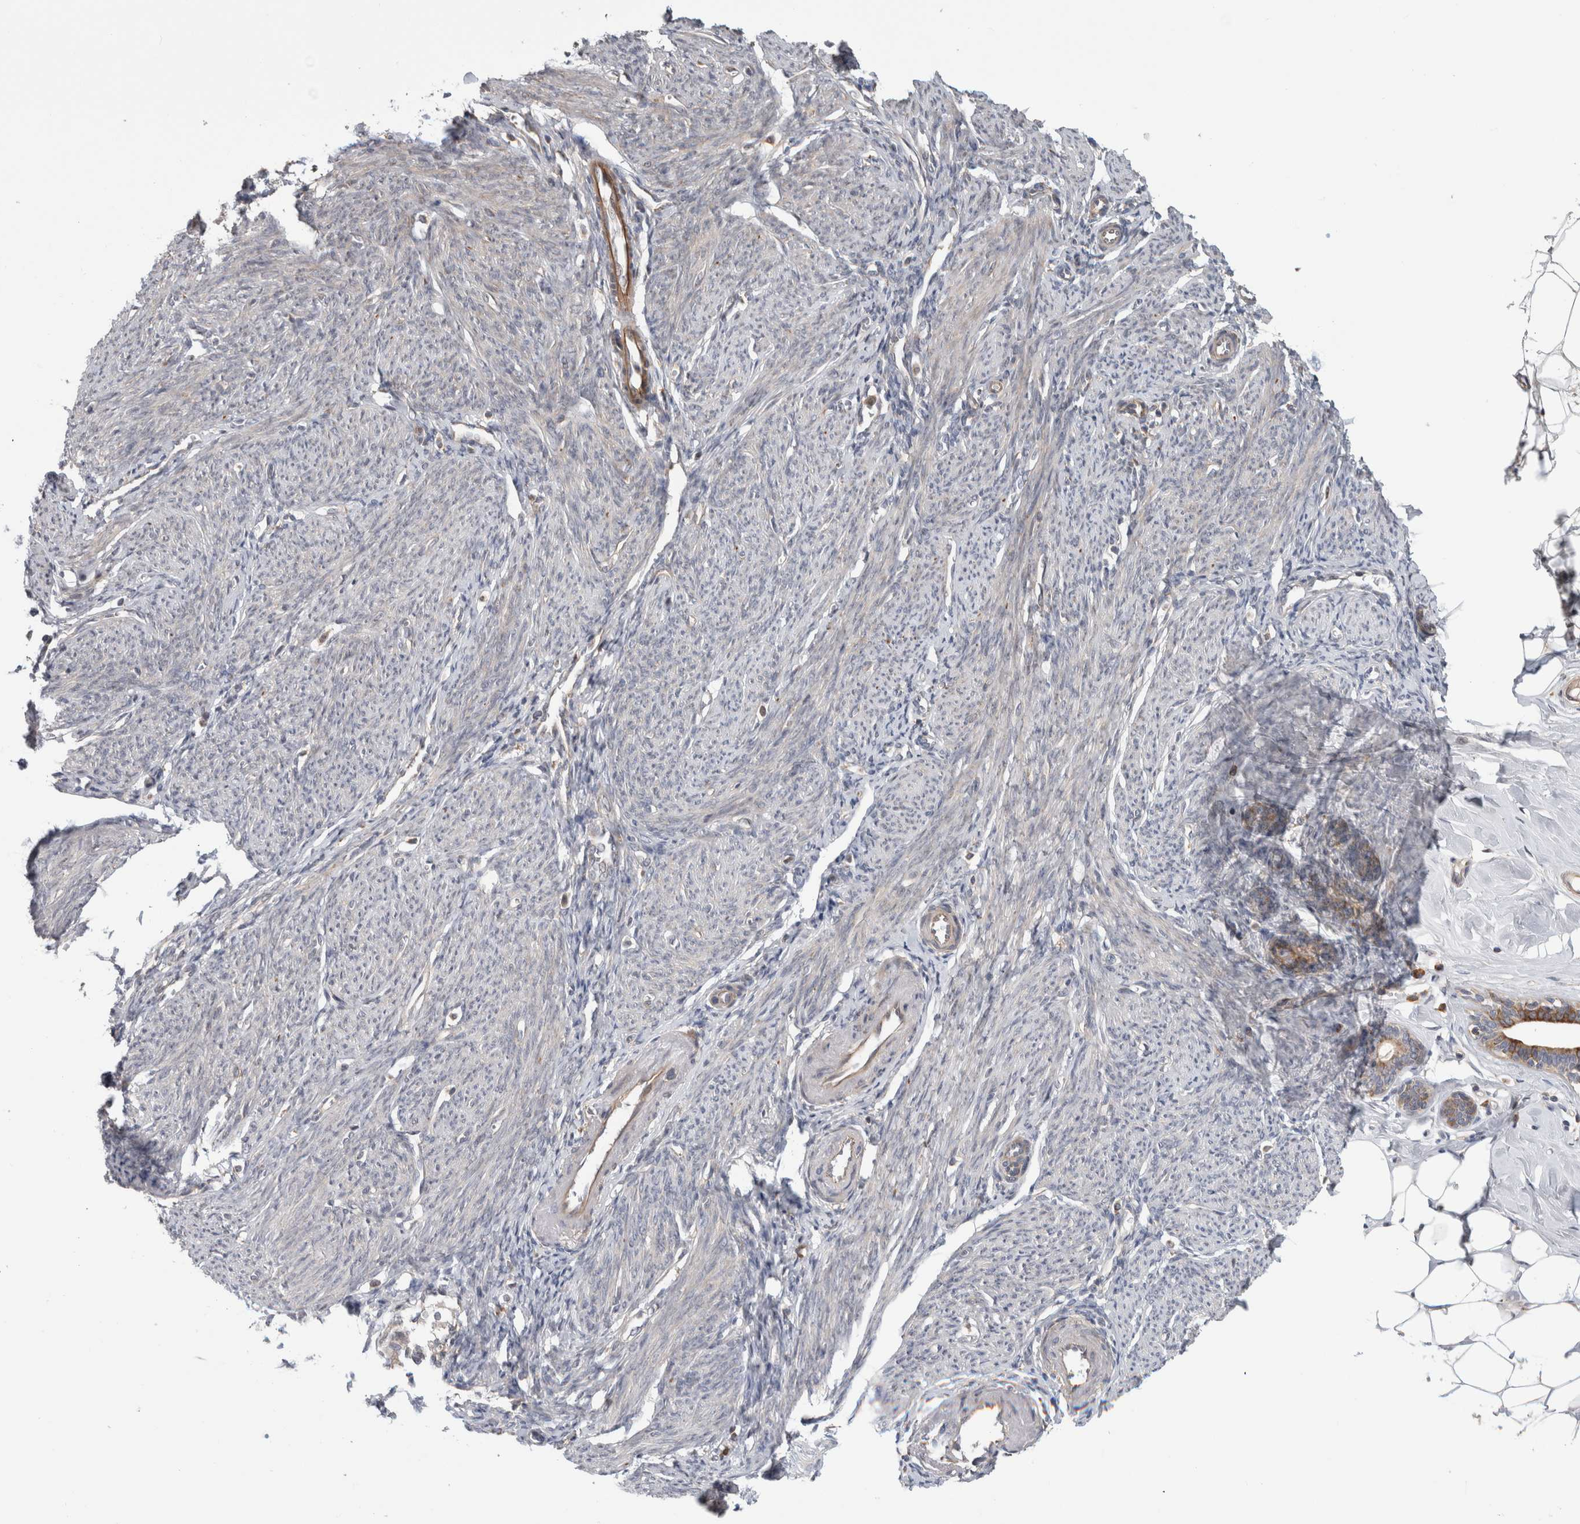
{"staining": {"intensity": "weak", "quantity": "<25%", "location": "cytoplasmic/membranous"}, "tissue": "endometrium", "cell_type": "Cells in endometrial stroma", "image_type": "normal", "snomed": [{"axis": "morphology", "description": "Normal tissue, NOS"}, {"axis": "morphology", "description": "Adenocarcinoma, NOS"}, {"axis": "topography", "description": "Endometrium"}], "caption": "The histopathology image exhibits no staining of cells in endometrial stroma in unremarkable endometrium.", "gene": "ADGRL3", "patient": {"sex": "female", "age": 57}}